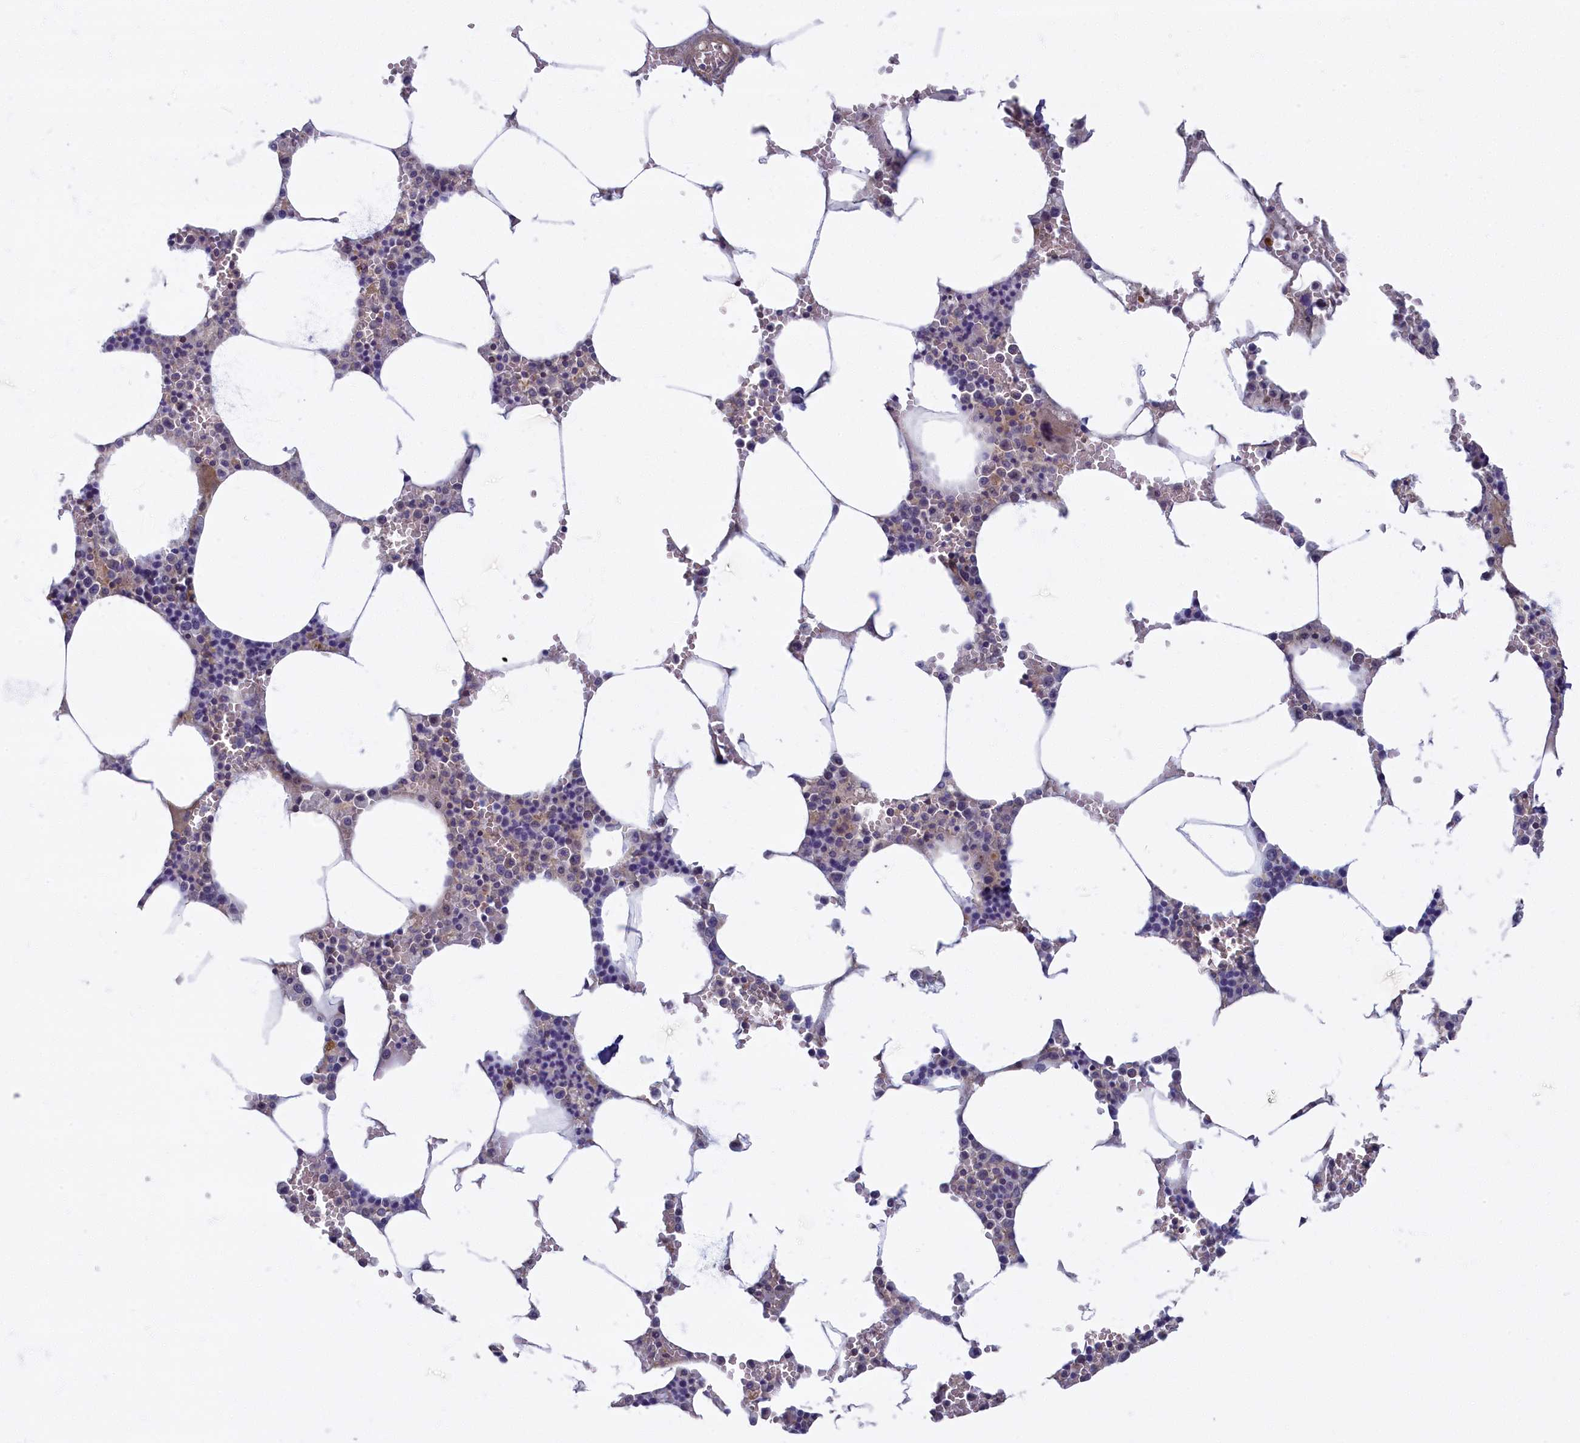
{"staining": {"intensity": "negative", "quantity": "none", "location": "none"}, "tissue": "bone marrow", "cell_type": "Hematopoietic cells", "image_type": "normal", "snomed": [{"axis": "morphology", "description": "Normal tissue, NOS"}, {"axis": "topography", "description": "Bone marrow"}], "caption": "This is an IHC photomicrograph of benign human bone marrow. There is no expression in hematopoietic cells.", "gene": "TRPM4", "patient": {"sex": "male", "age": 70}}